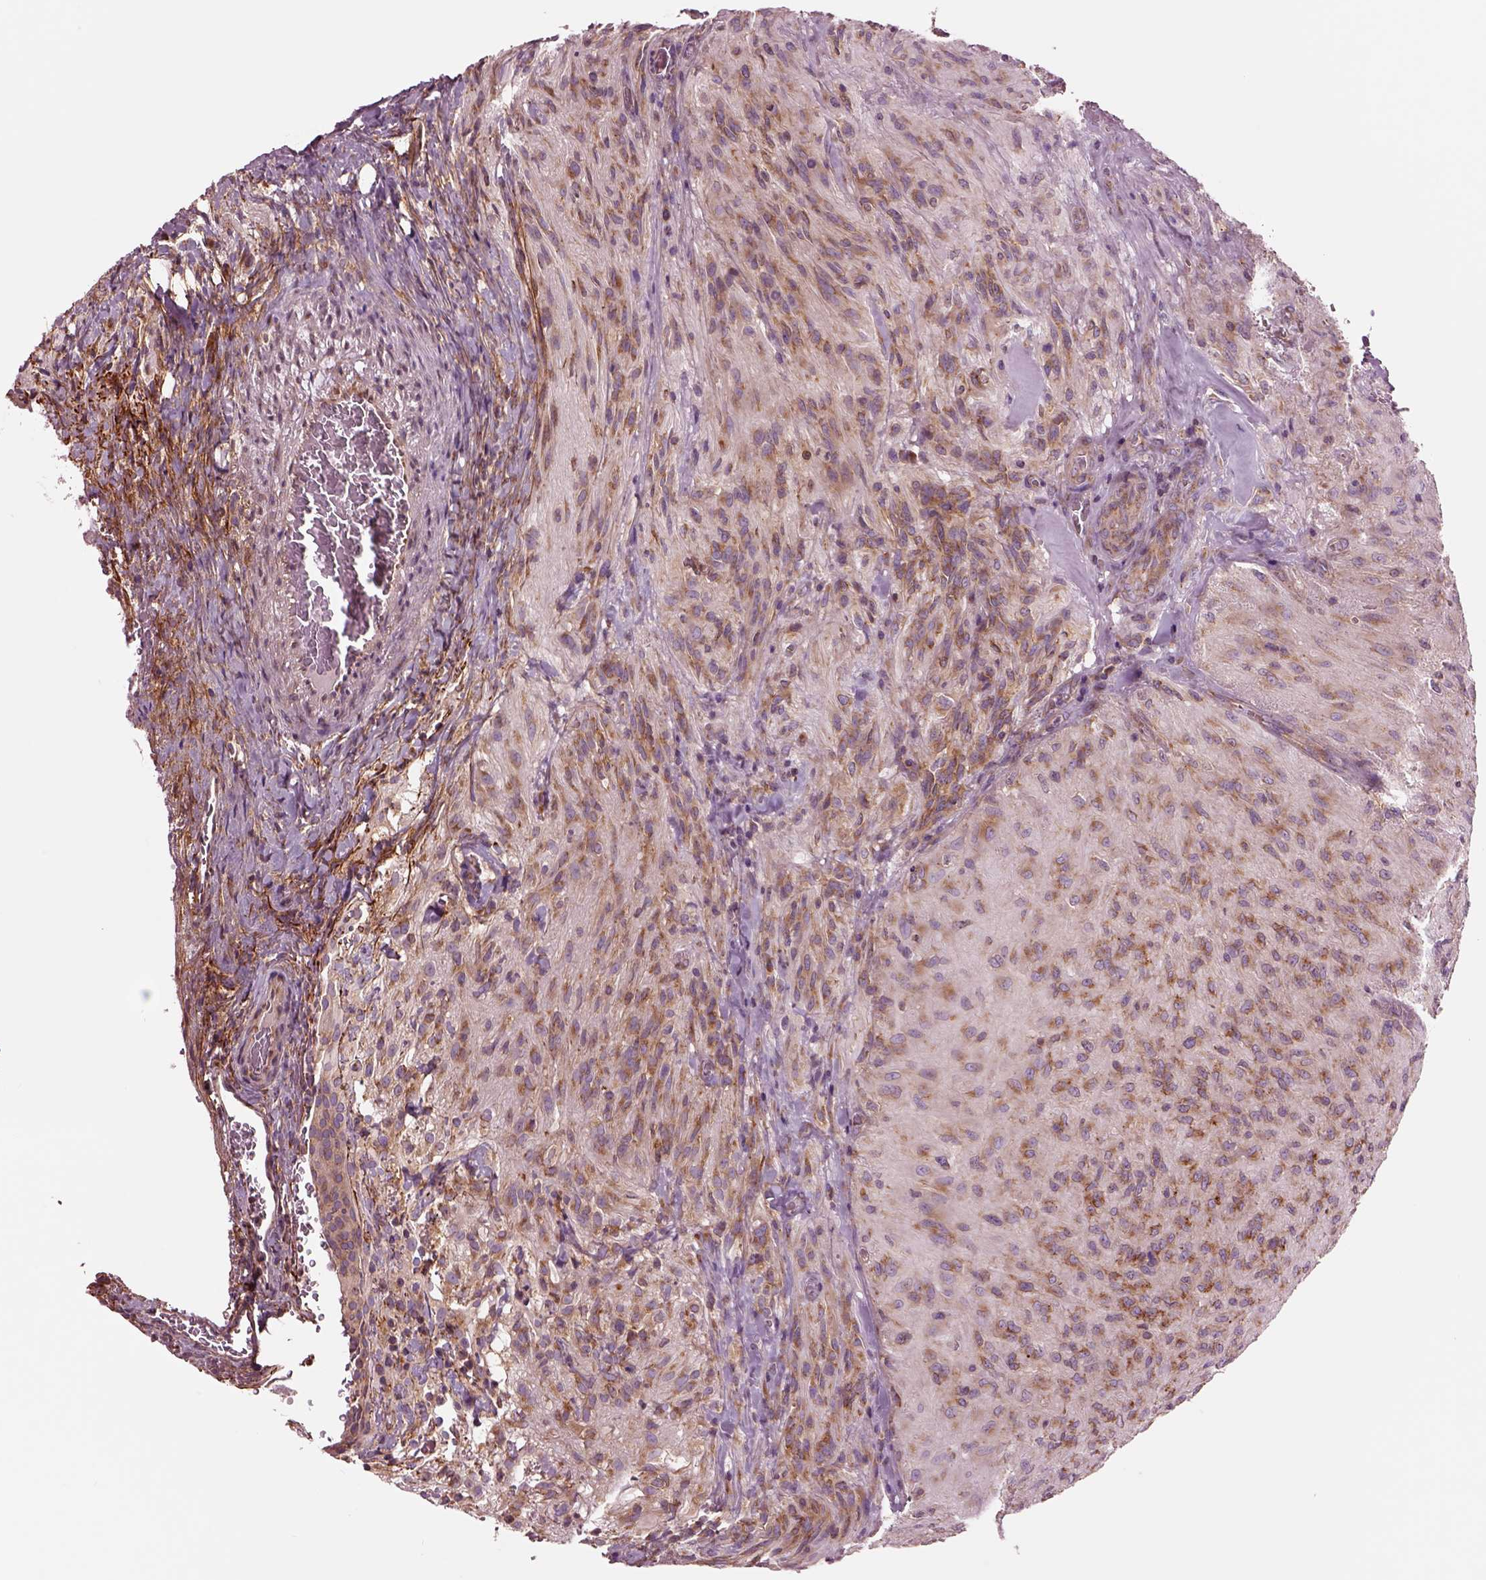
{"staining": {"intensity": "moderate", "quantity": ">75%", "location": "cytoplasmic/membranous"}, "tissue": "glioma", "cell_type": "Tumor cells", "image_type": "cancer", "snomed": [{"axis": "morphology", "description": "Glioma, malignant, High grade"}, {"axis": "topography", "description": "Brain"}], "caption": "Glioma stained for a protein reveals moderate cytoplasmic/membranous positivity in tumor cells.", "gene": "SEC23A", "patient": {"sex": "male", "age": 47}}